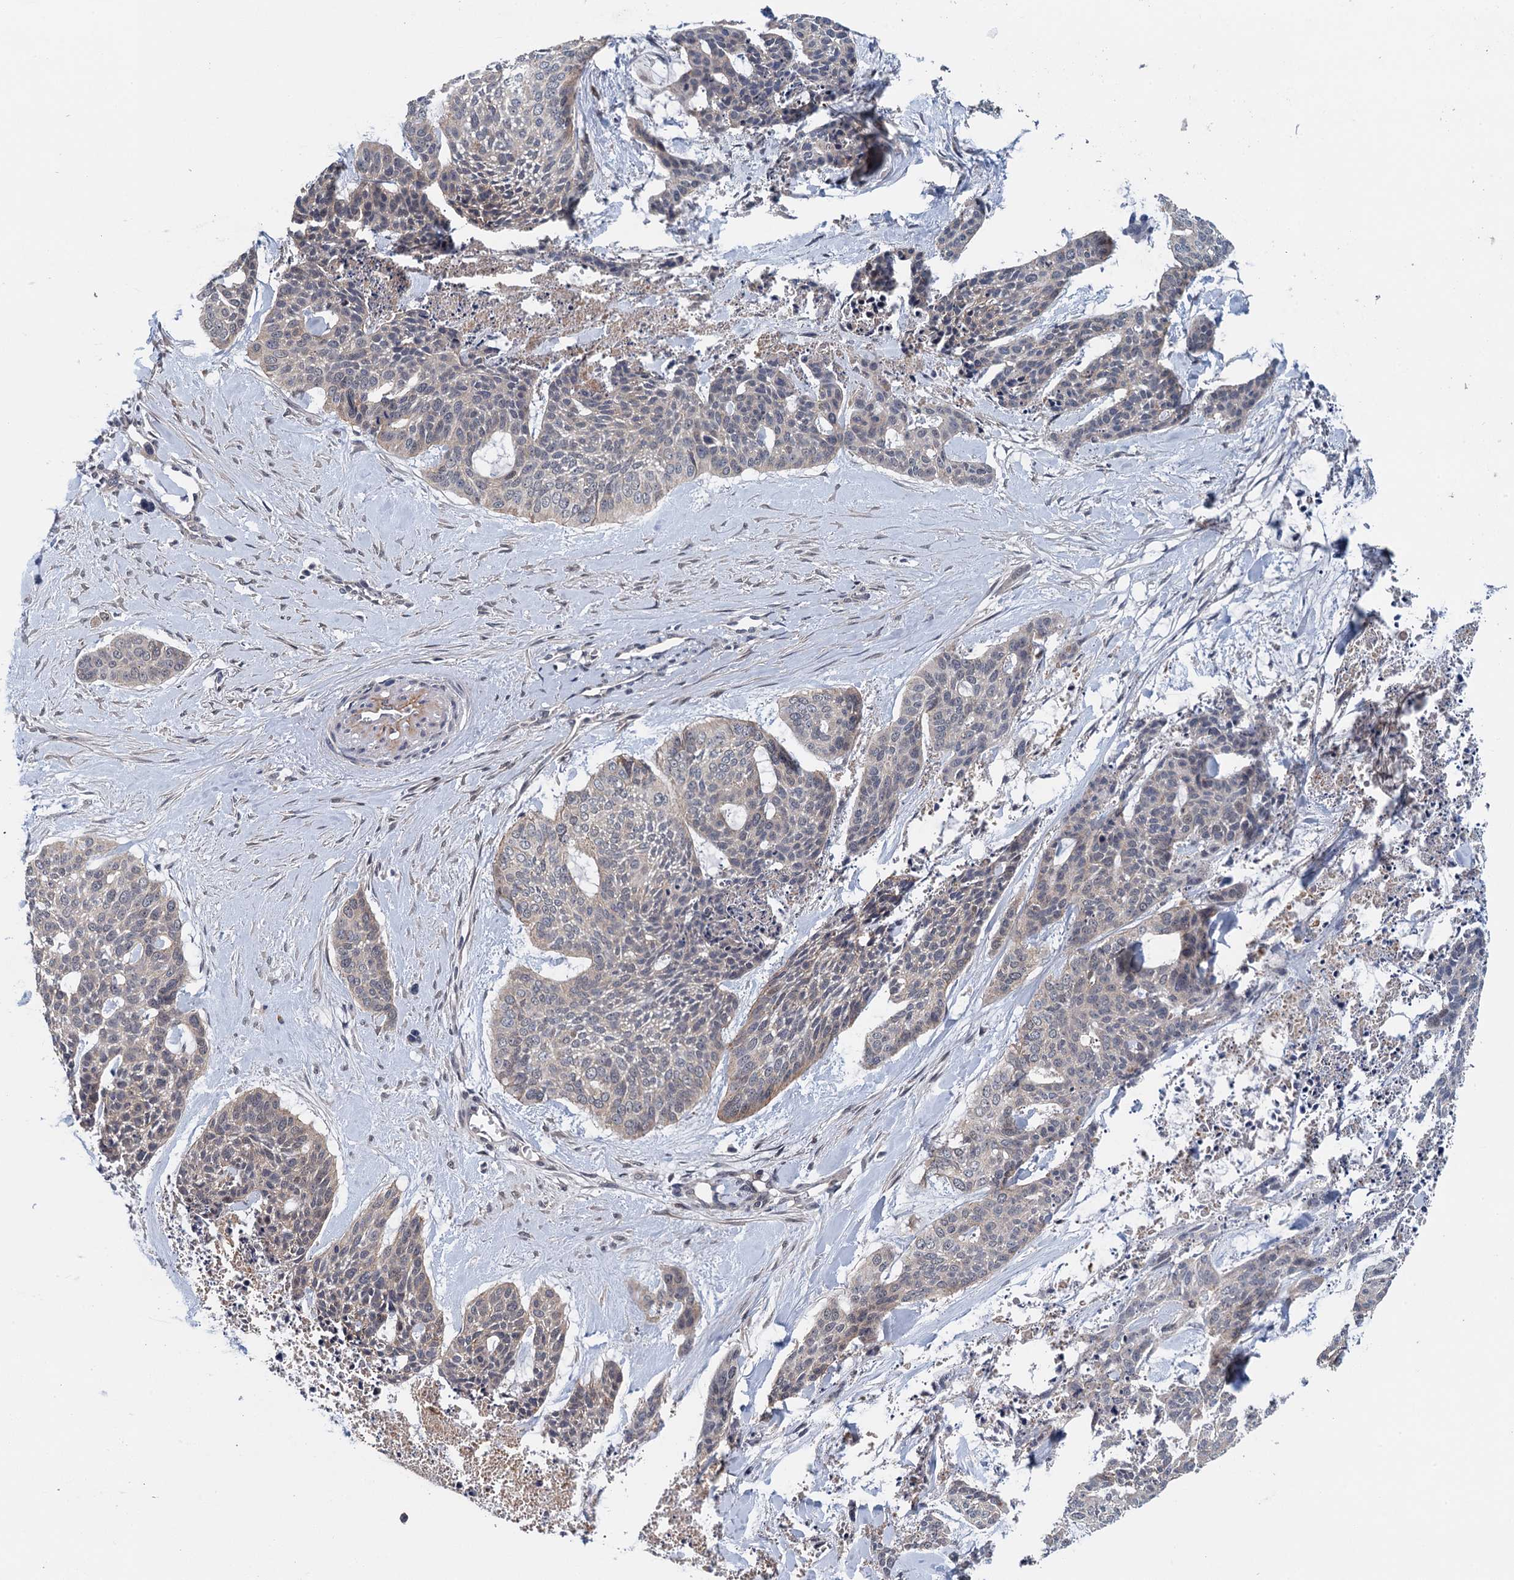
{"staining": {"intensity": "negative", "quantity": "none", "location": "none"}, "tissue": "skin cancer", "cell_type": "Tumor cells", "image_type": "cancer", "snomed": [{"axis": "morphology", "description": "Basal cell carcinoma"}, {"axis": "topography", "description": "Skin"}], "caption": "Tumor cells show no significant positivity in skin basal cell carcinoma.", "gene": "MDM1", "patient": {"sex": "female", "age": 64}}